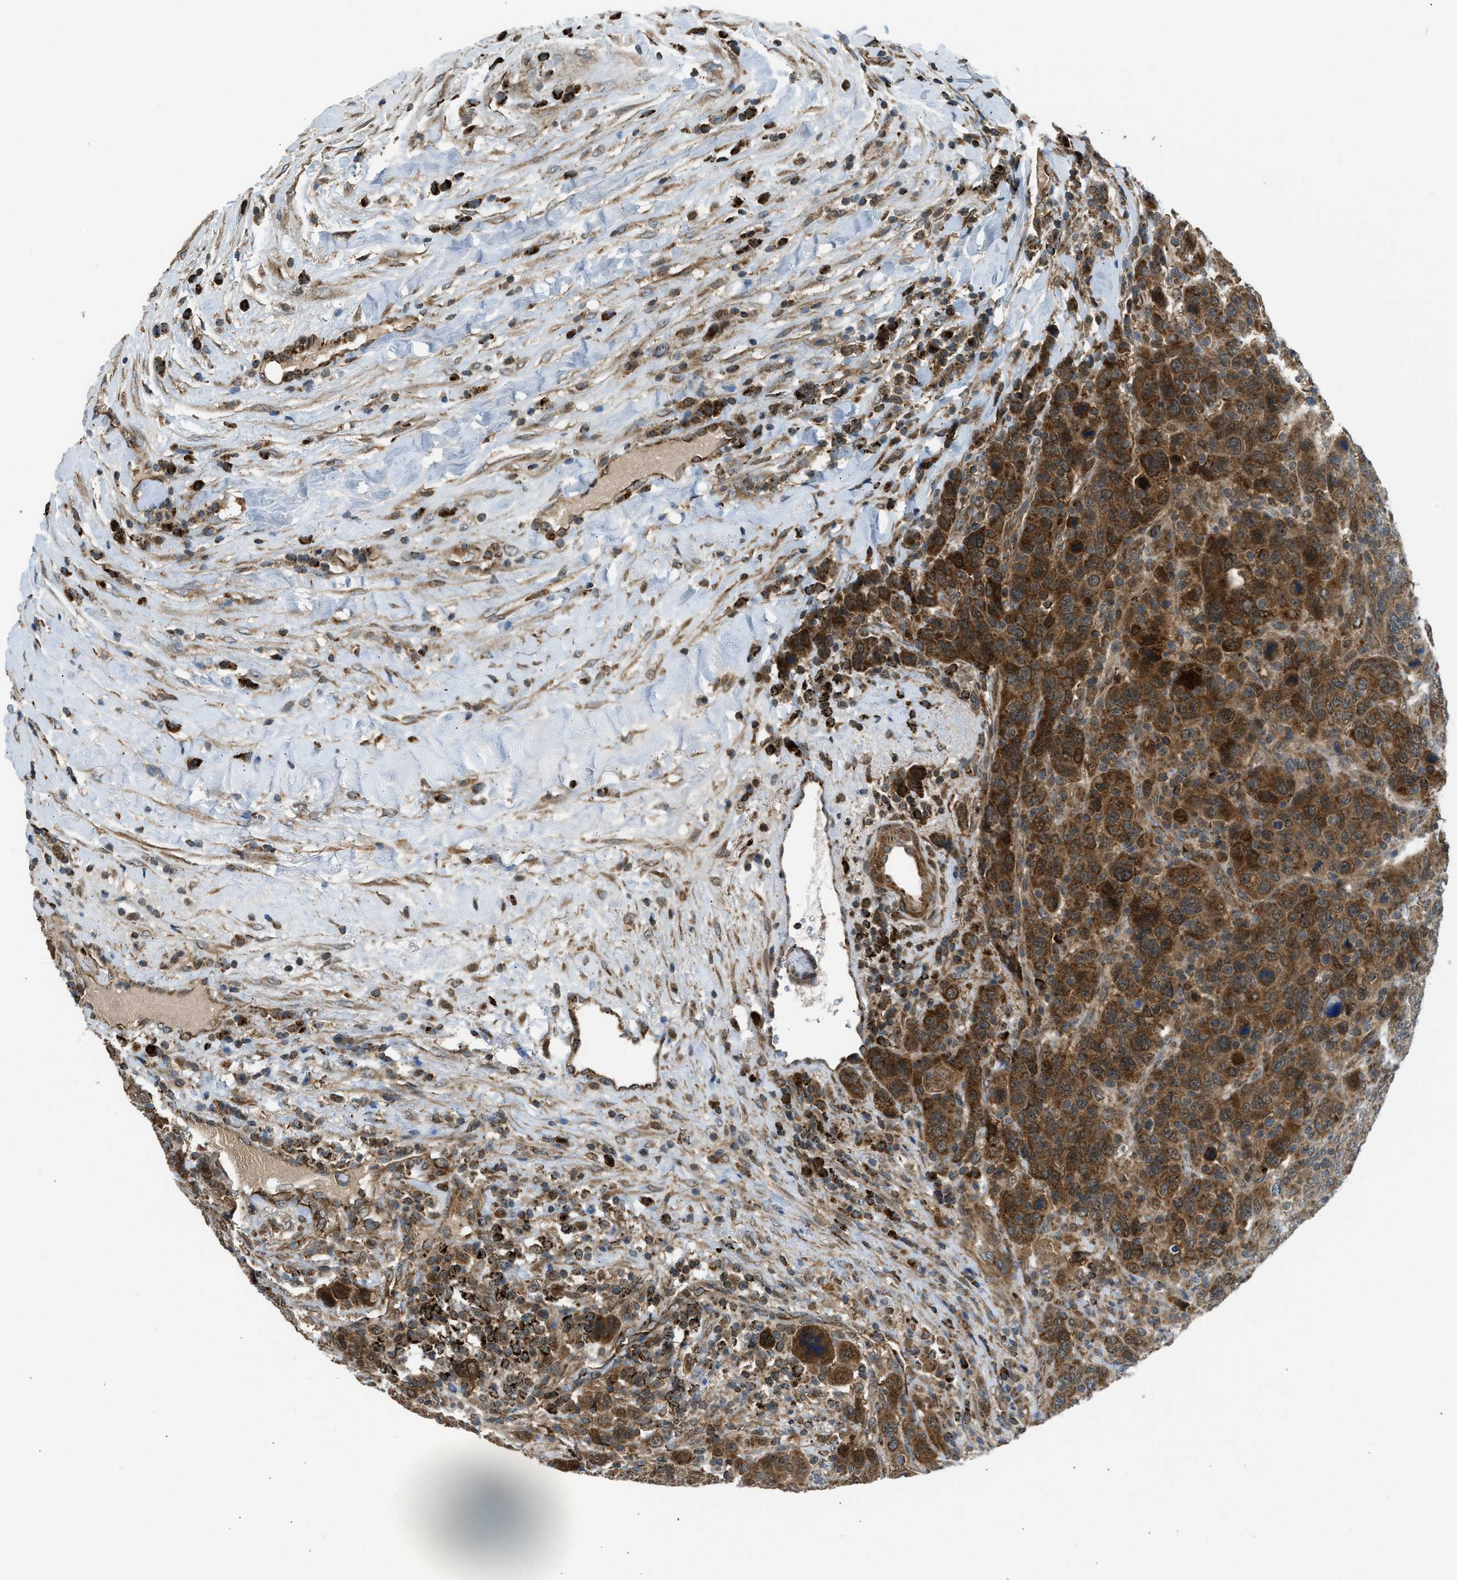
{"staining": {"intensity": "strong", "quantity": ">75%", "location": "cytoplasmic/membranous,nuclear"}, "tissue": "breast cancer", "cell_type": "Tumor cells", "image_type": "cancer", "snomed": [{"axis": "morphology", "description": "Duct carcinoma"}, {"axis": "topography", "description": "Breast"}], "caption": "Intraductal carcinoma (breast) stained with a protein marker exhibits strong staining in tumor cells.", "gene": "SESN2", "patient": {"sex": "female", "age": 37}}